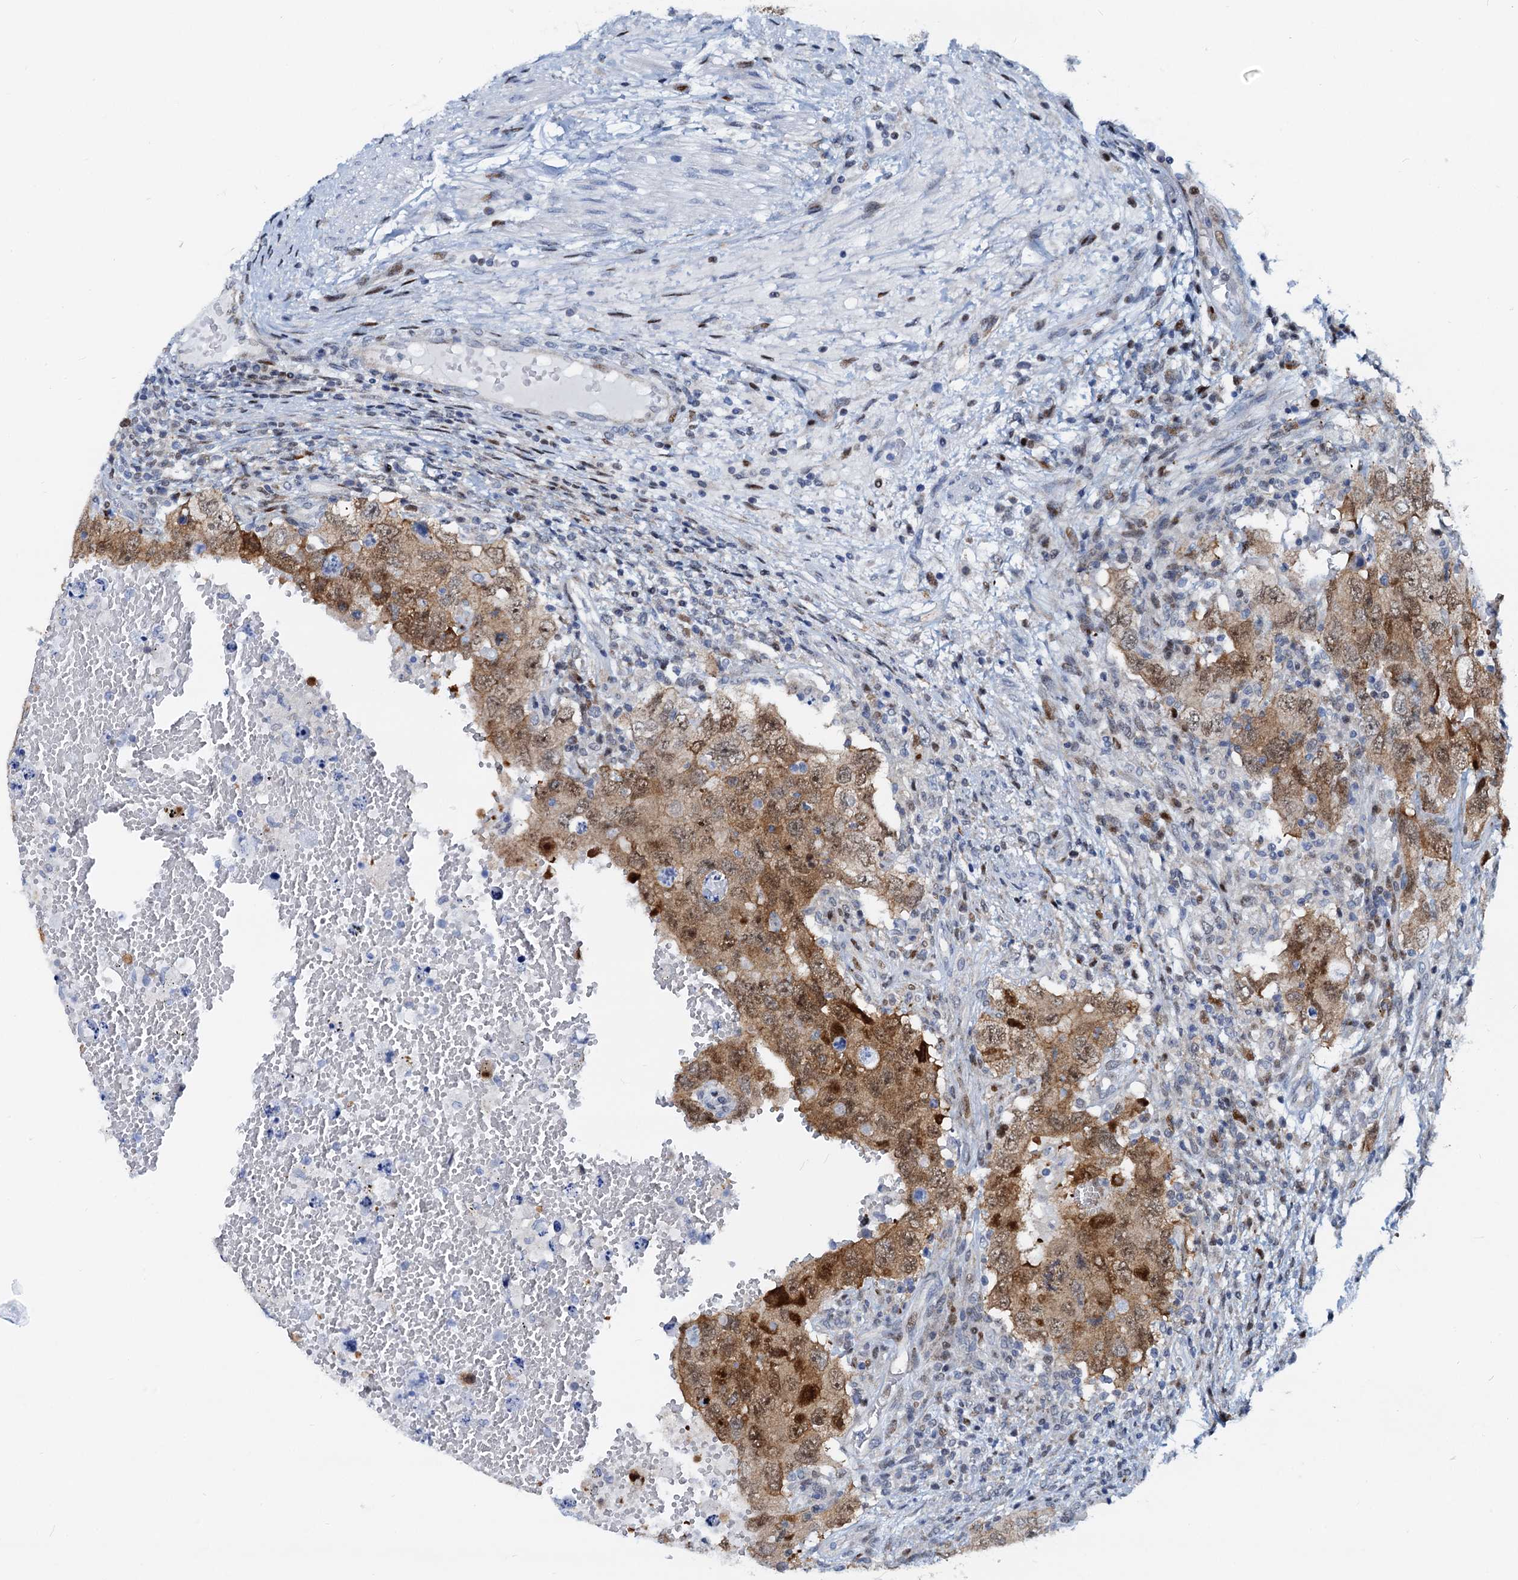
{"staining": {"intensity": "moderate", "quantity": ">75%", "location": "cytoplasmic/membranous,nuclear"}, "tissue": "testis cancer", "cell_type": "Tumor cells", "image_type": "cancer", "snomed": [{"axis": "morphology", "description": "Carcinoma, Embryonal, NOS"}, {"axis": "topography", "description": "Testis"}], "caption": "Immunohistochemical staining of testis cancer shows medium levels of moderate cytoplasmic/membranous and nuclear positivity in approximately >75% of tumor cells. Ihc stains the protein in brown and the nuclei are stained blue.", "gene": "PTGES3", "patient": {"sex": "male", "age": 26}}